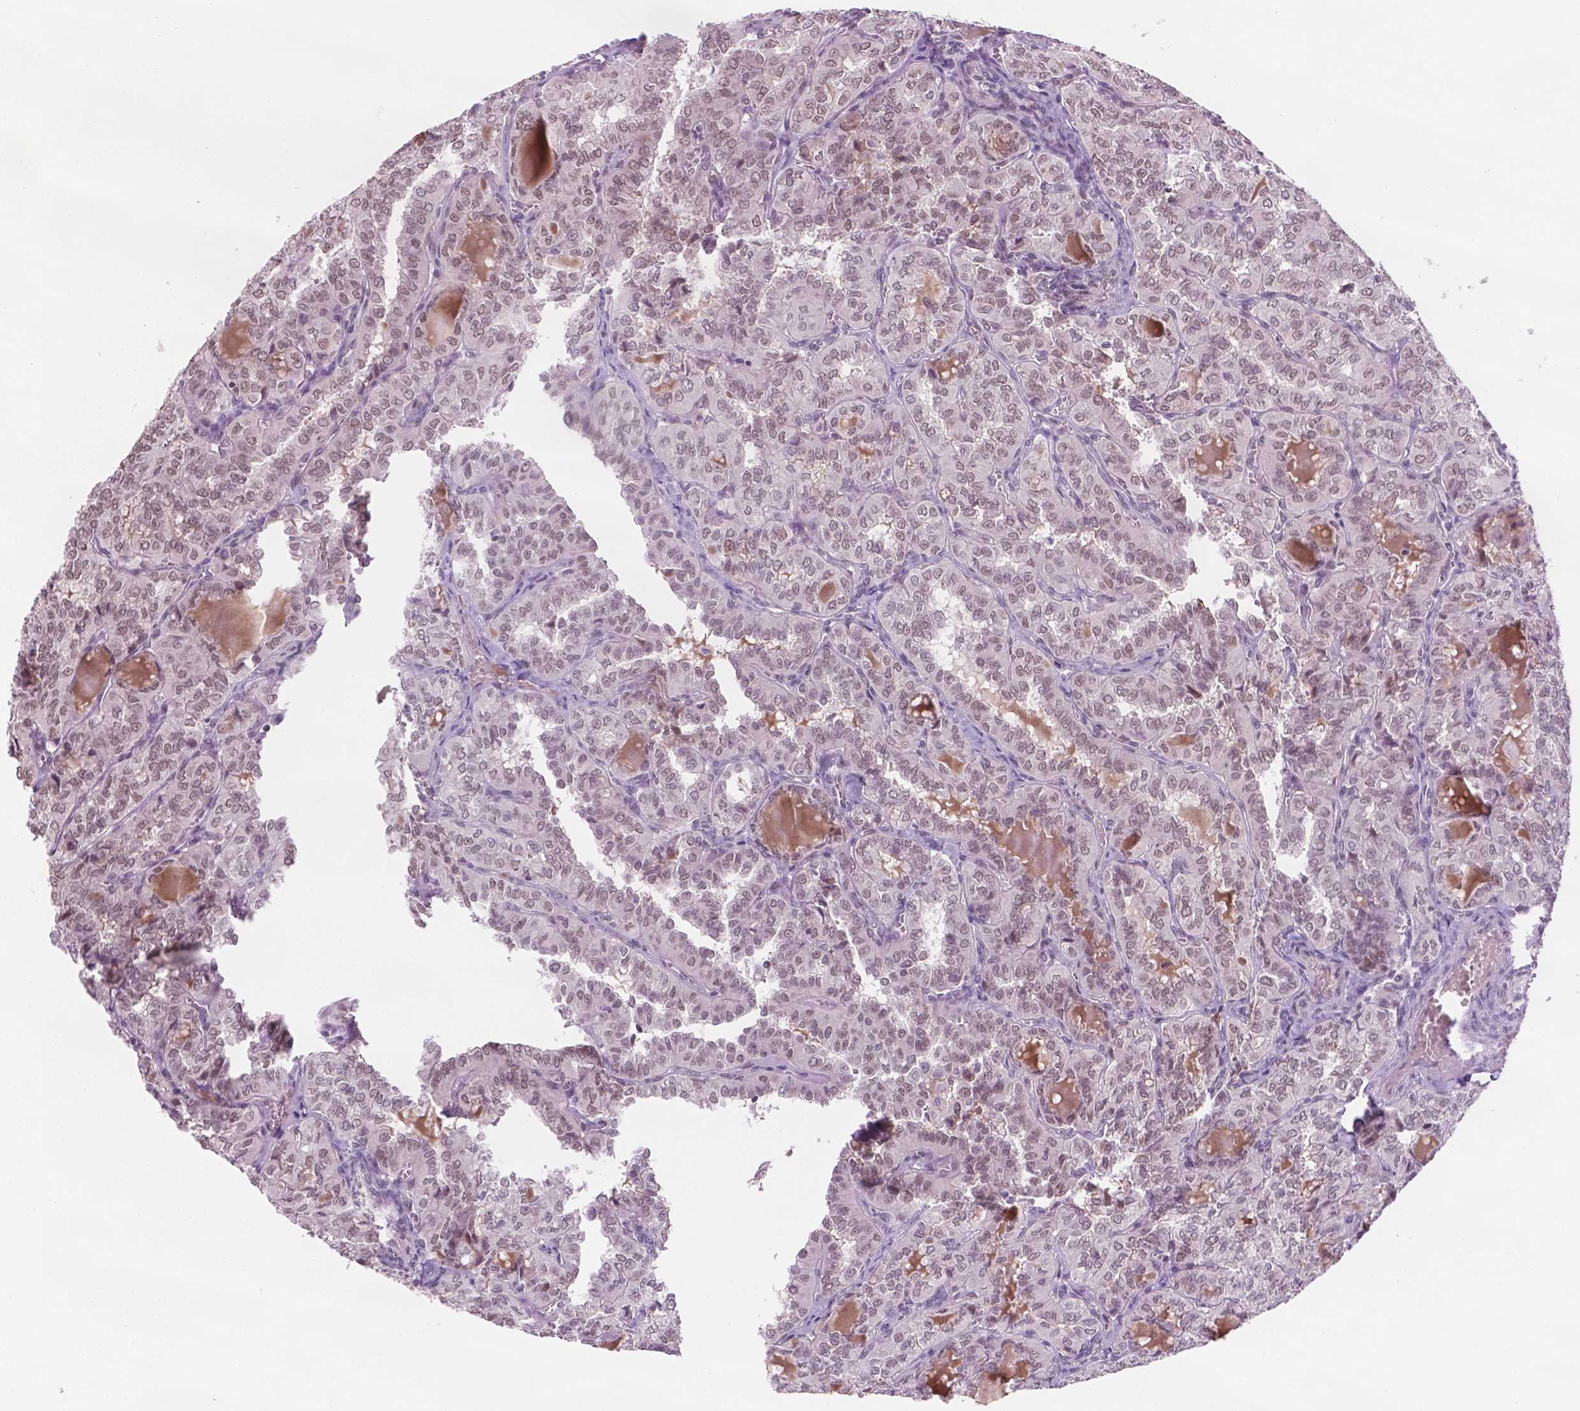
{"staining": {"intensity": "negative", "quantity": "none", "location": "none"}, "tissue": "thyroid cancer", "cell_type": "Tumor cells", "image_type": "cancer", "snomed": [{"axis": "morphology", "description": "Papillary adenocarcinoma, NOS"}, {"axis": "topography", "description": "Thyroid gland"}], "caption": "The image exhibits no staining of tumor cells in thyroid papillary adenocarcinoma.", "gene": "POLR2E", "patient": {"sex": "female", "age": 41}}